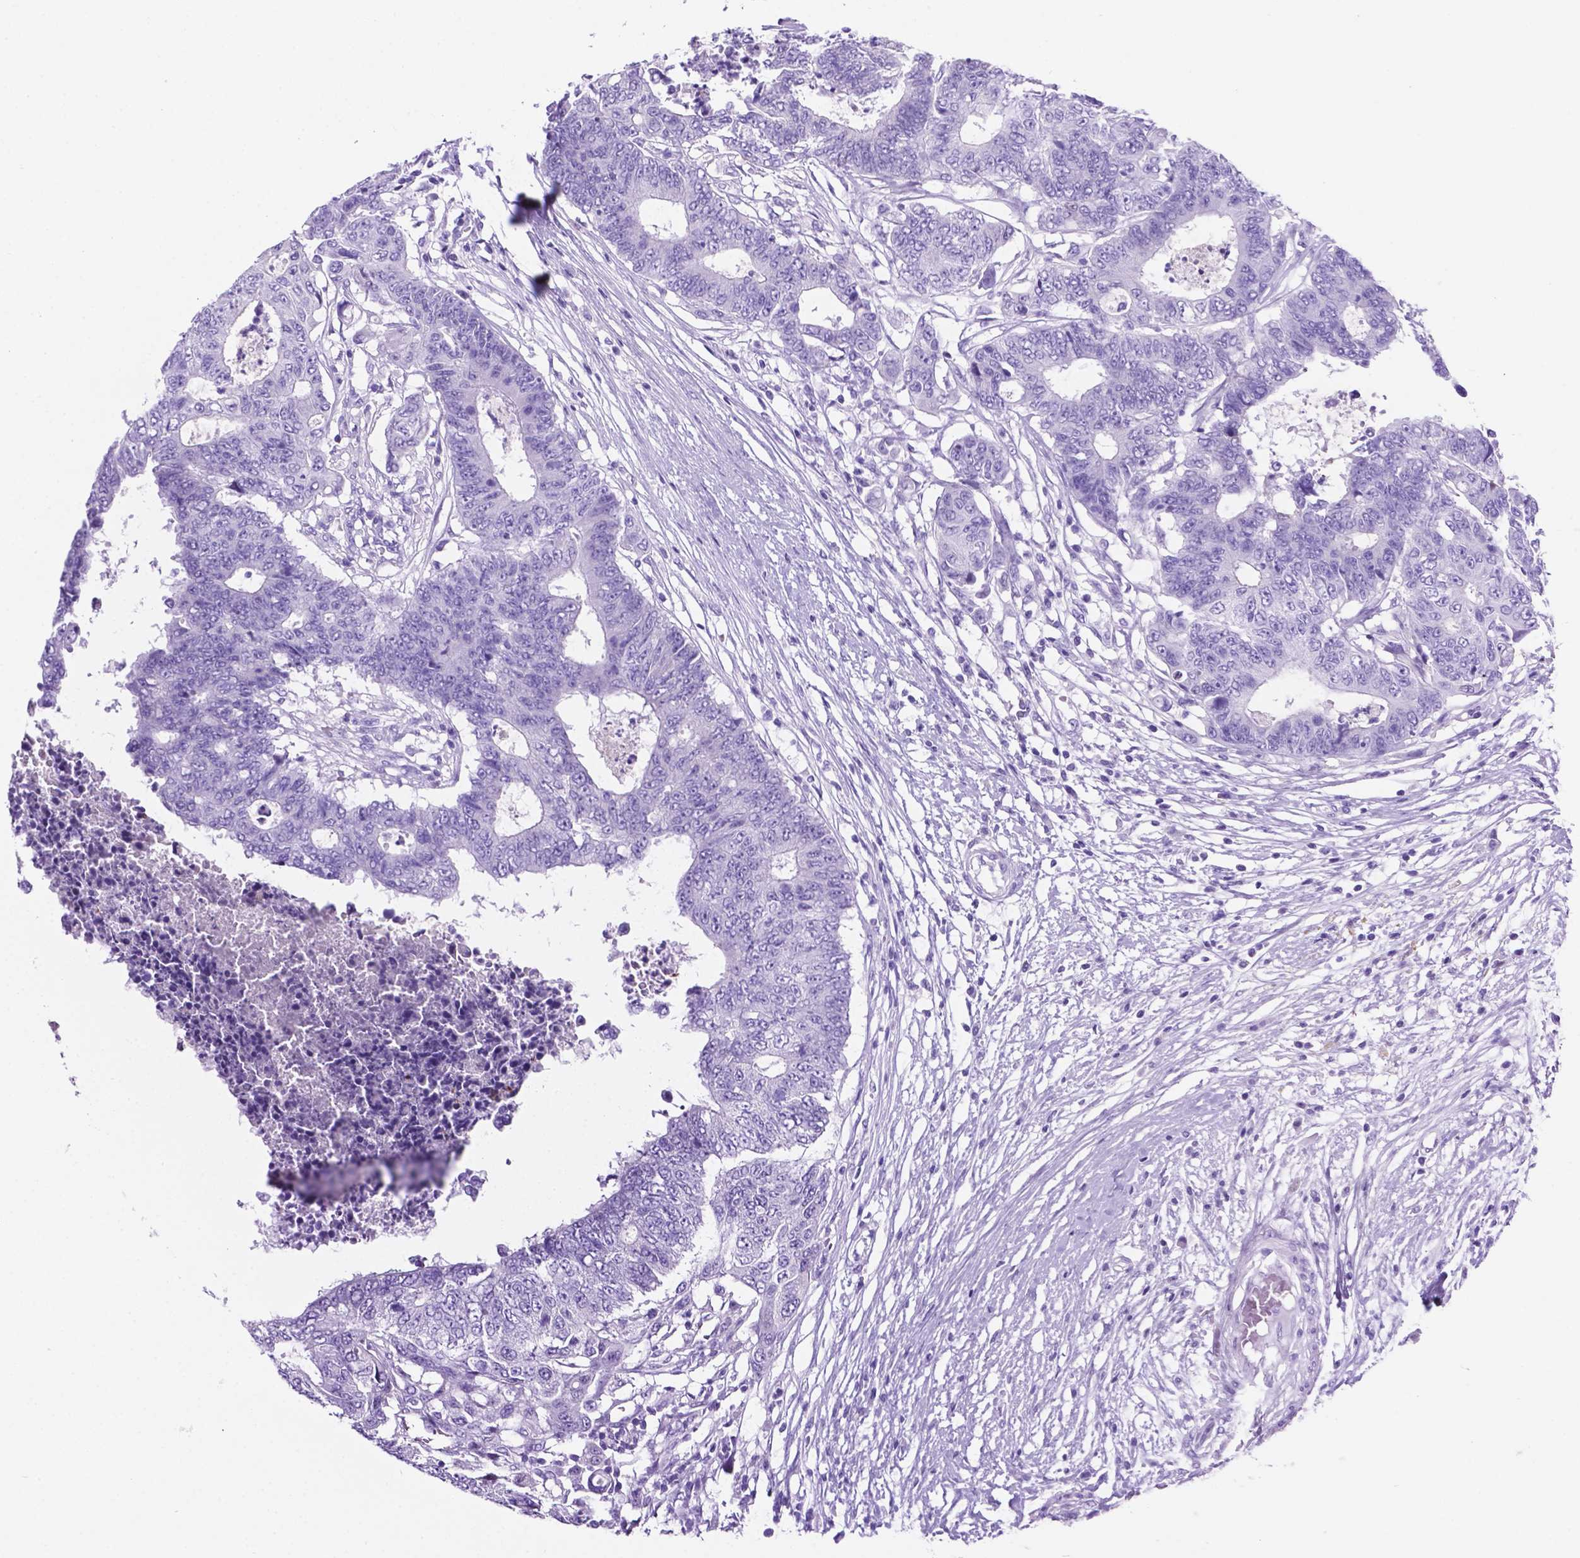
{"staining": {"intensity": "negative", "quantity": "none", "location": "none"}, "tissue": "colorectal cancer", "cell_type": "Tumor cells", "image_type": "cancer", "snomed": [{"axis": "morphology", "description": "Adenocarcinoma, NOS"}, {"axis": "topography", "description": "Colon"}], "caption": "Image shows no protein staining in tumor cells of colorectal cancer (adenocarcinoma) tissue. Nuclei are stained in blue.", "gene": "C17orf107", "patient": {"sex": "female", "age": 48}}